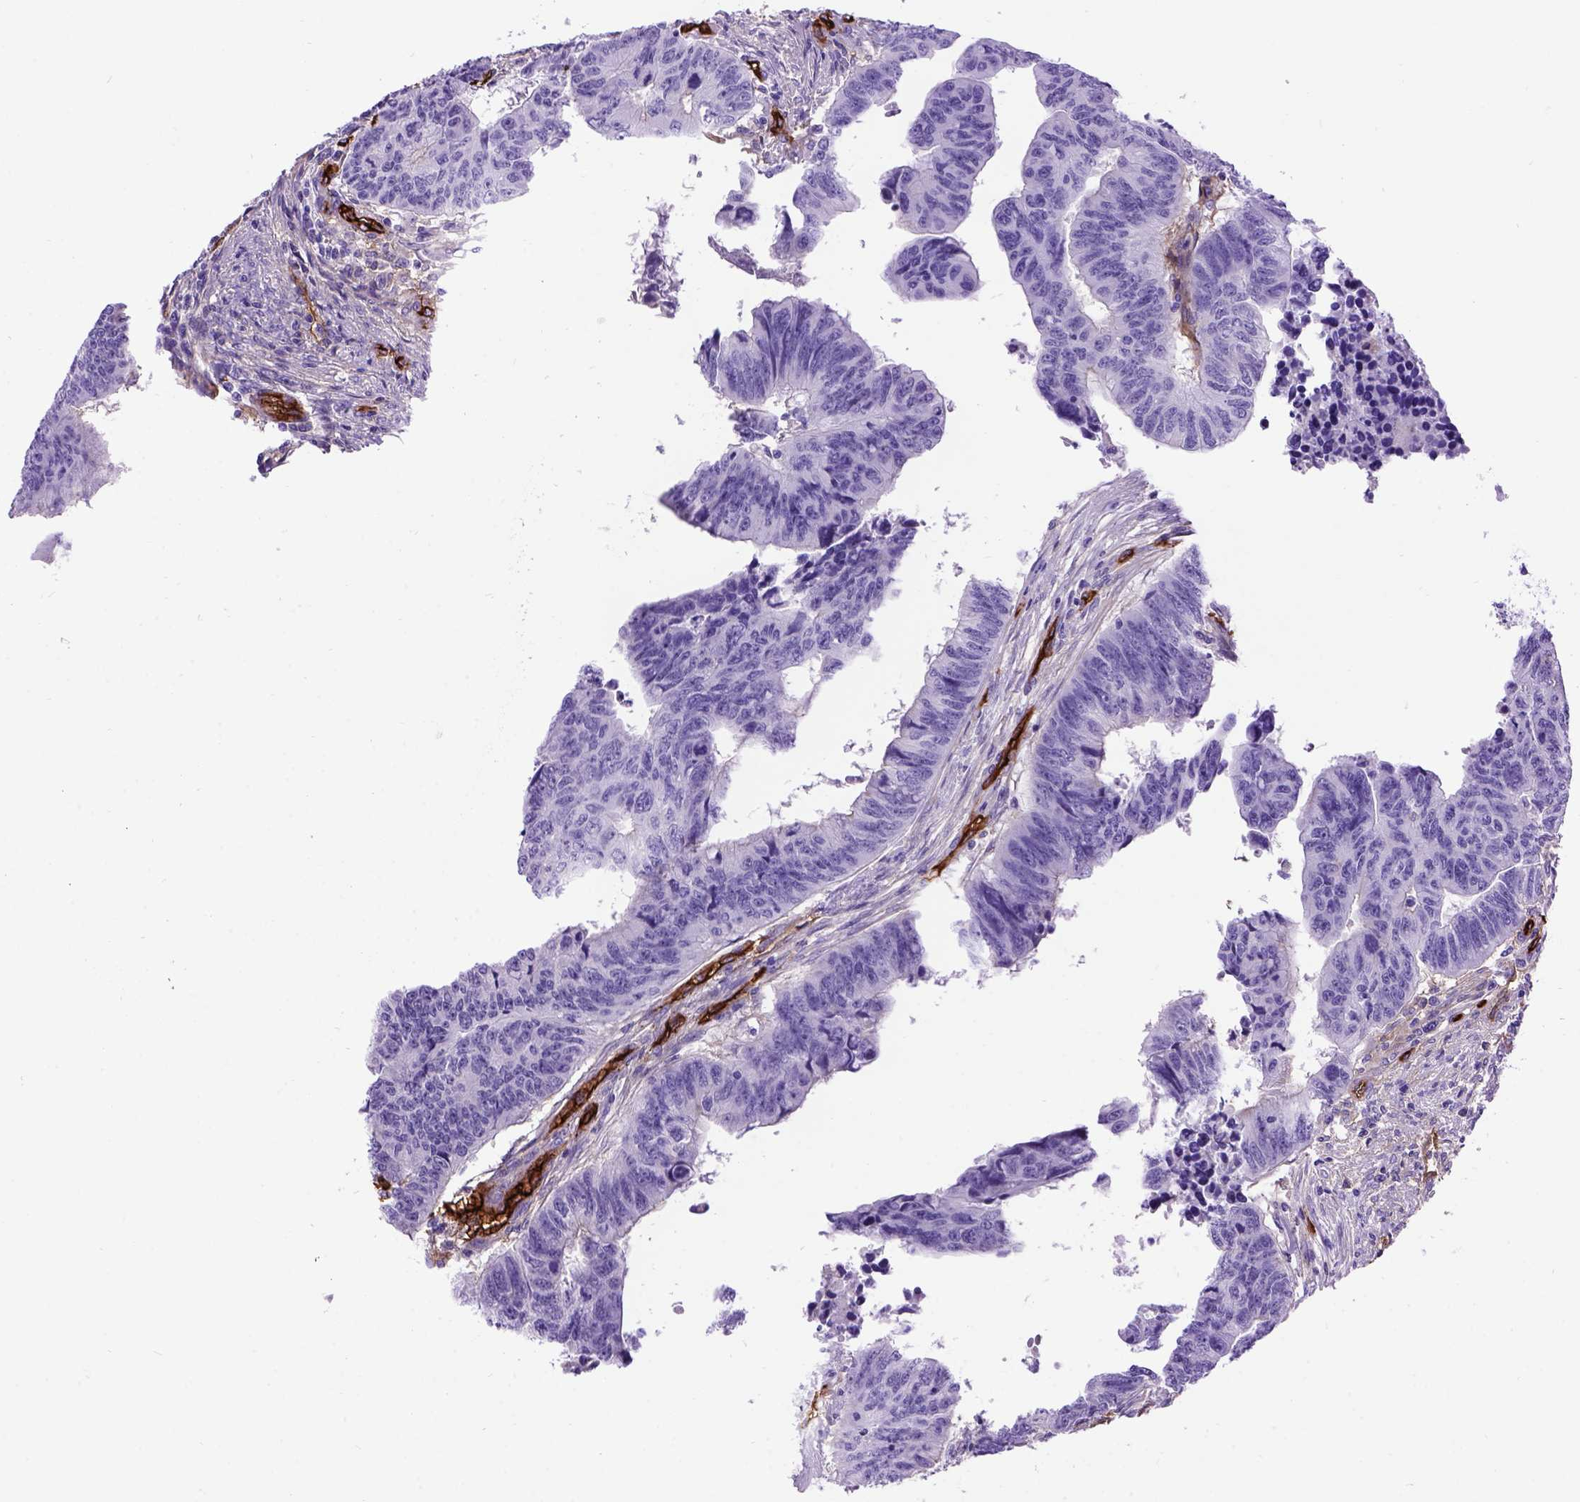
{"staining": {"intensity": "negative", "quantity": "none", "location": "none"}, "tissue": "colorectal cancer", "cell_type": "Tumor cells", "image_type": "cancer", "snomed": [{"axis": "morphology", "description": "Adenocarcinoma, NOS"}, {"axis": "topography", "description": "Rectum"}], "caption": "There is no significant positivity in tumor cells of colorectal adenocarcinoma. (DAB (3,3'-diaminobenzidine) immunohistochemistry (IHC) with hematoxylin counter stain).", "gene": "ENG", "patient": {"sex": "female", "age": 85}}